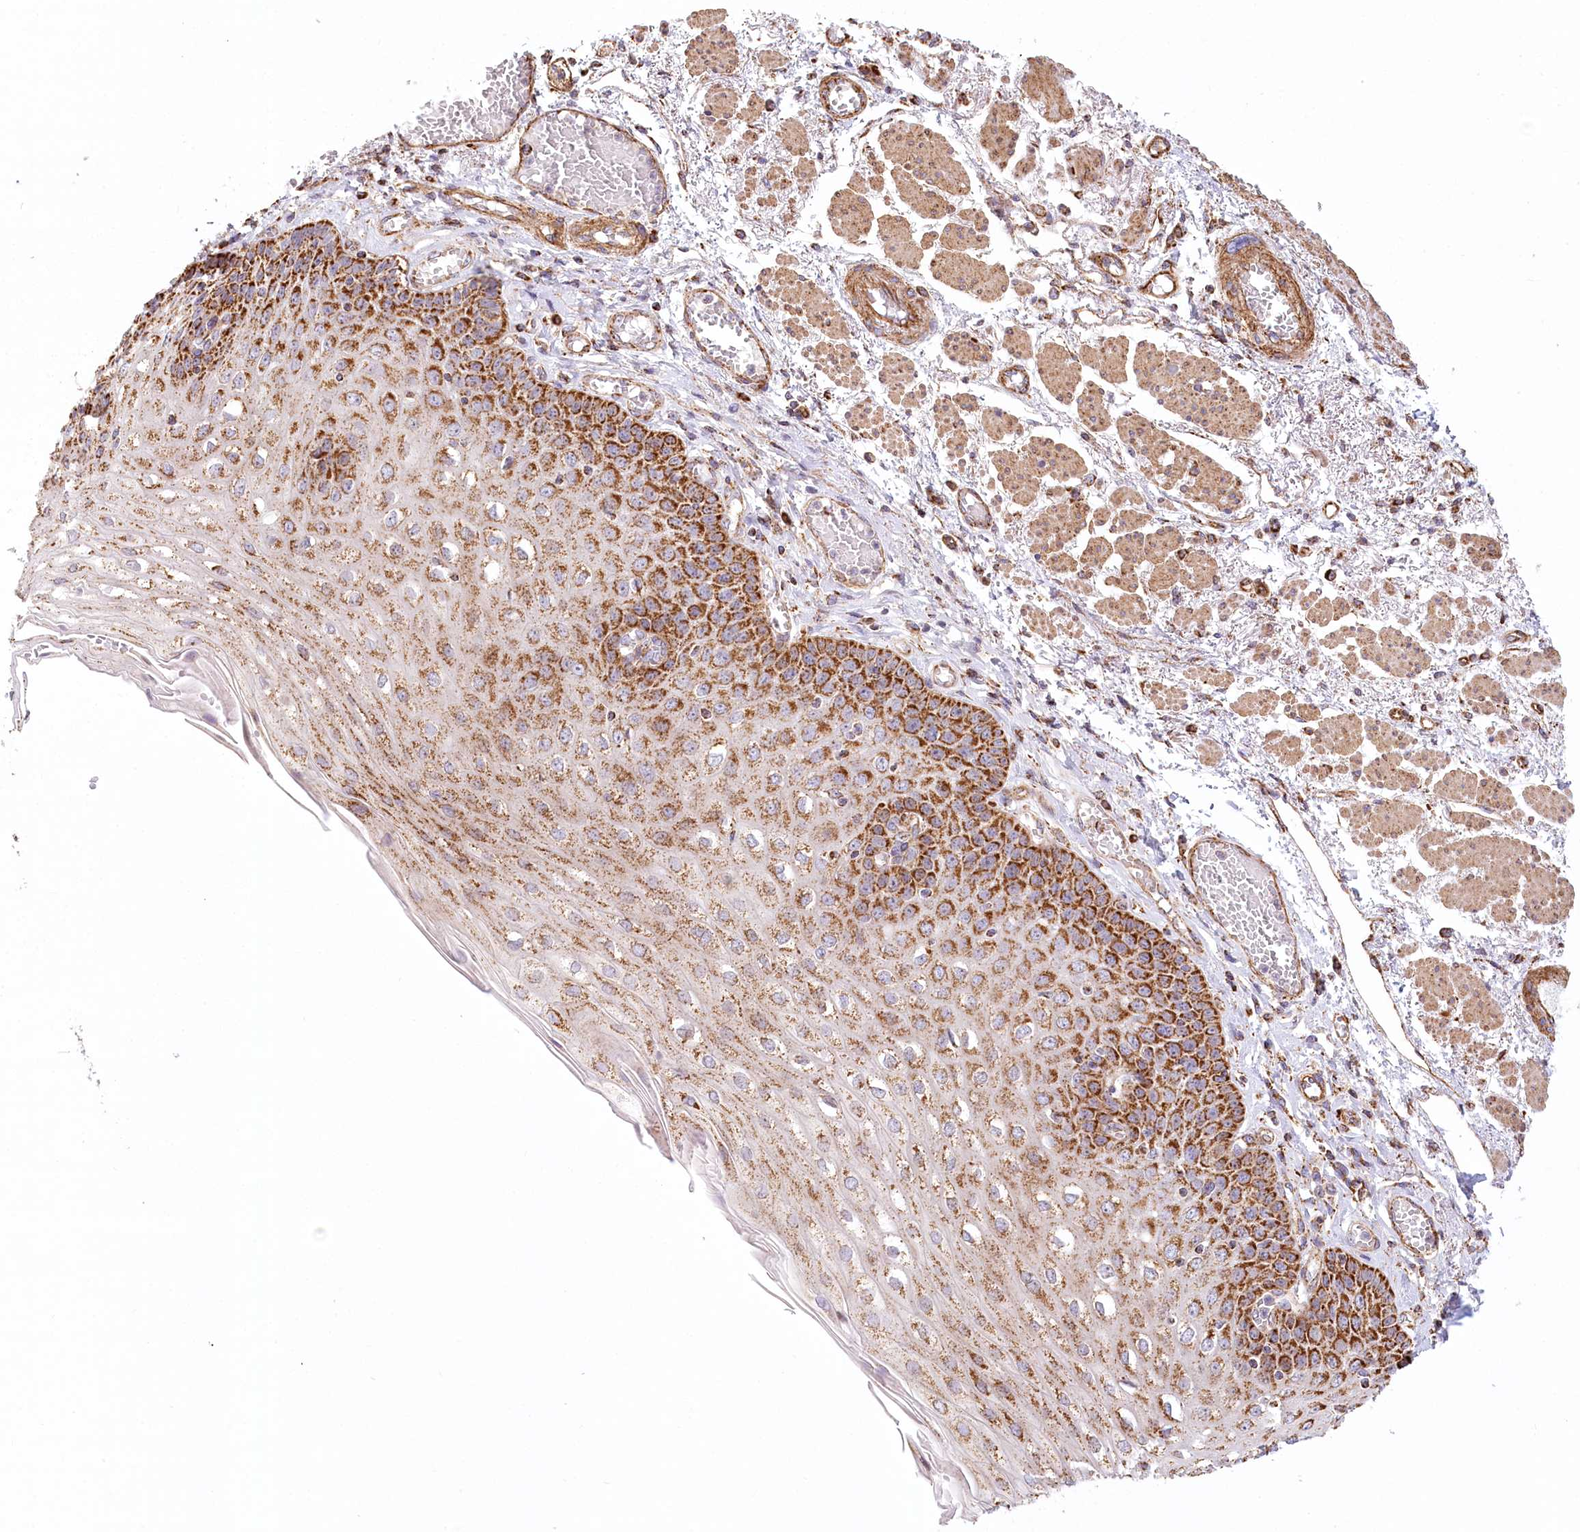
{"staining": {"intensity": "strong", "quantity": ">75%", "location": "cytoplasmic/membranous"}, "tissue": "esophagus", "cell_type": "Squamous epithelial cells", "image_type": "normal", "snomed": [{"axis": "morphology", "description": "Normal tissue, NOS"}, {"axis": "topography", "description": "Esophagus"}], "caption": "Protein expression by immunohistochemistry demonstrates strong cytoplasmic/membranous positivity in approximately >75% of squamous epithelial cells in benign esophagus. (DAB (3,3'-diaminobenzidine) = brown stain, brightfield microscopy at high magnification).", "gene": "UMPS", "patient": {"sex": "male", "age": 81}}